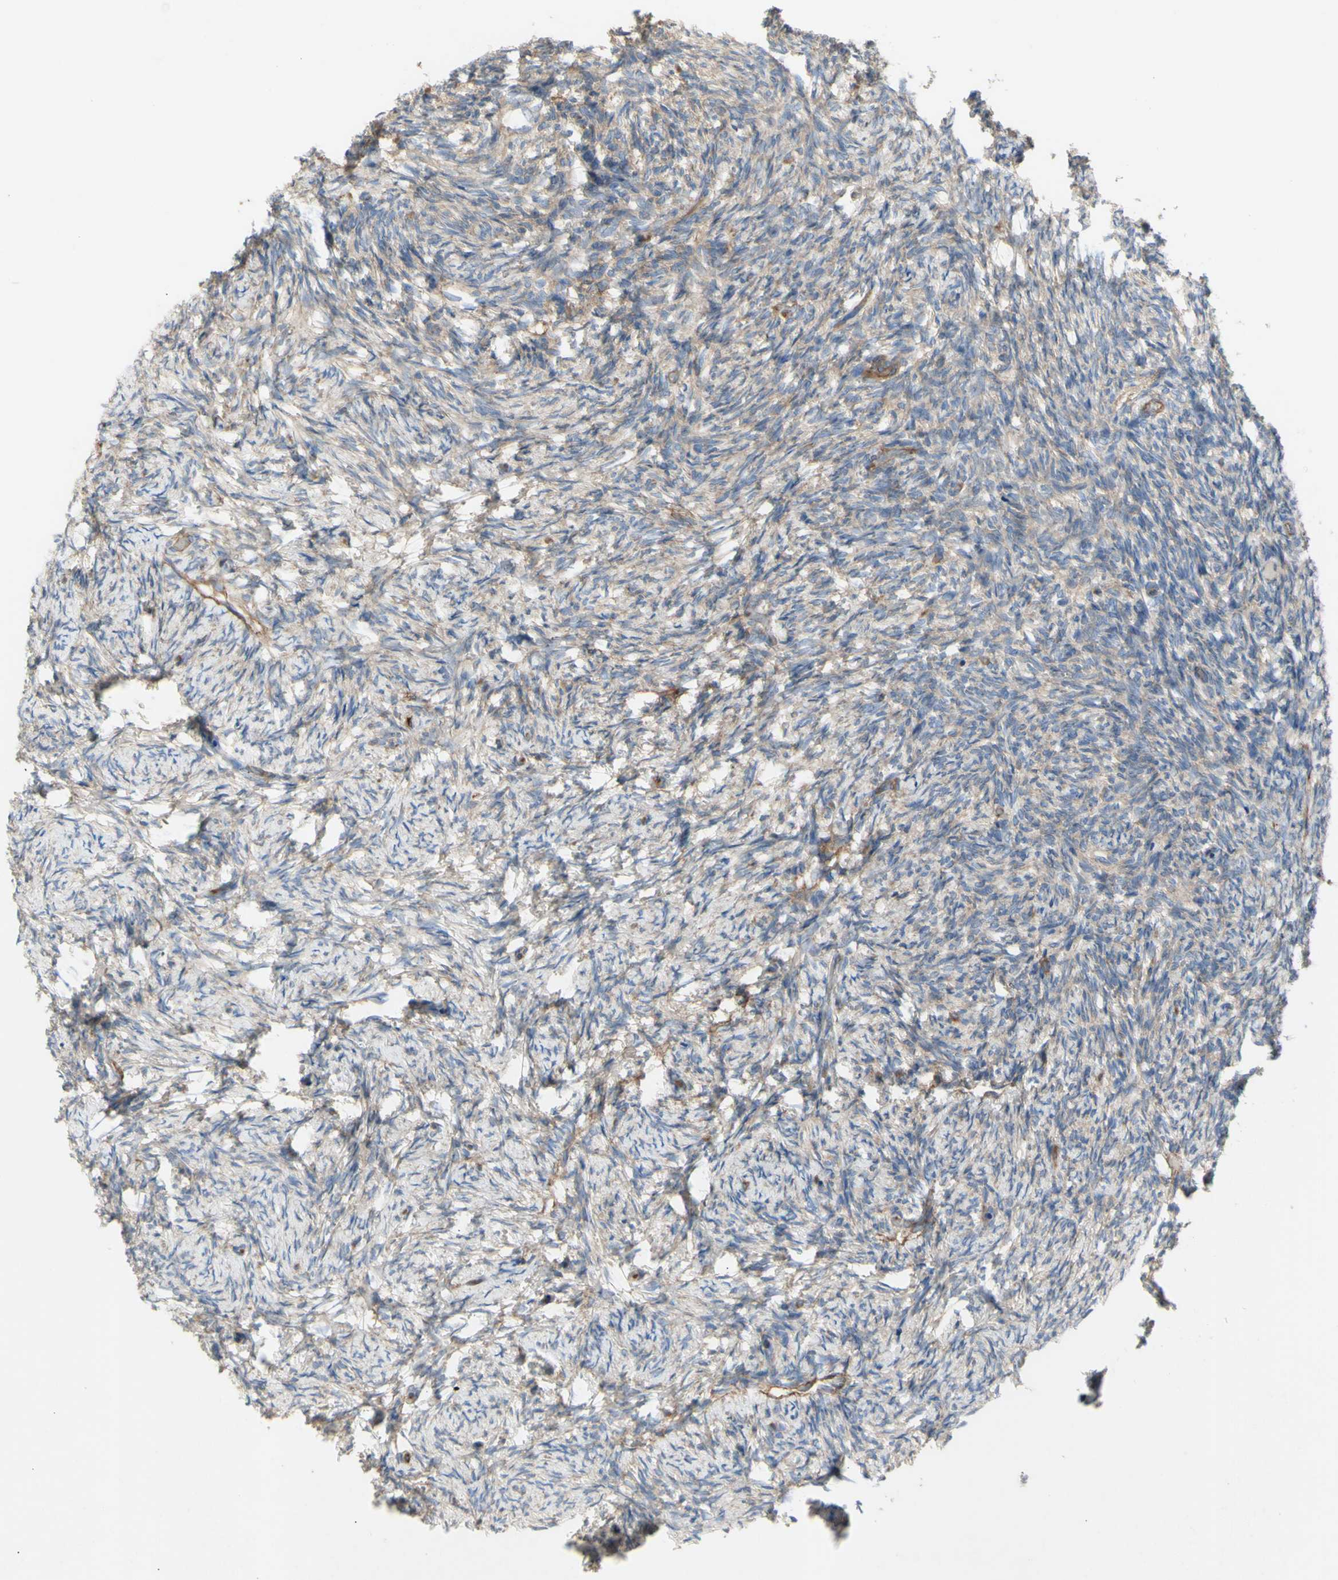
{"staining": {"intensity": "weak", "quantity": "25%-75%", "location": "cytoplasmic/membranous"}, "tissue": "ovary", "cell_type": "Ovarian stroma cells", "image_type": "normal", "snomed": [{"axis": "morphology", "description": "Normal tissue, NOS"}, {"axis": "topography", "description": "Ovary"}], "caption": "Ovary stained with DAB (3,3'-diaminobenzidine) immunohistochemistry (IHC) reveals low levels of weak cytoplasmic/membranous expression in about 25%-75% of ovarian stroma cells. (IHC, brightfield microscopy, high magnification).", "gene": "KLC1", "patient": {"sex": "female", "age": 60}}